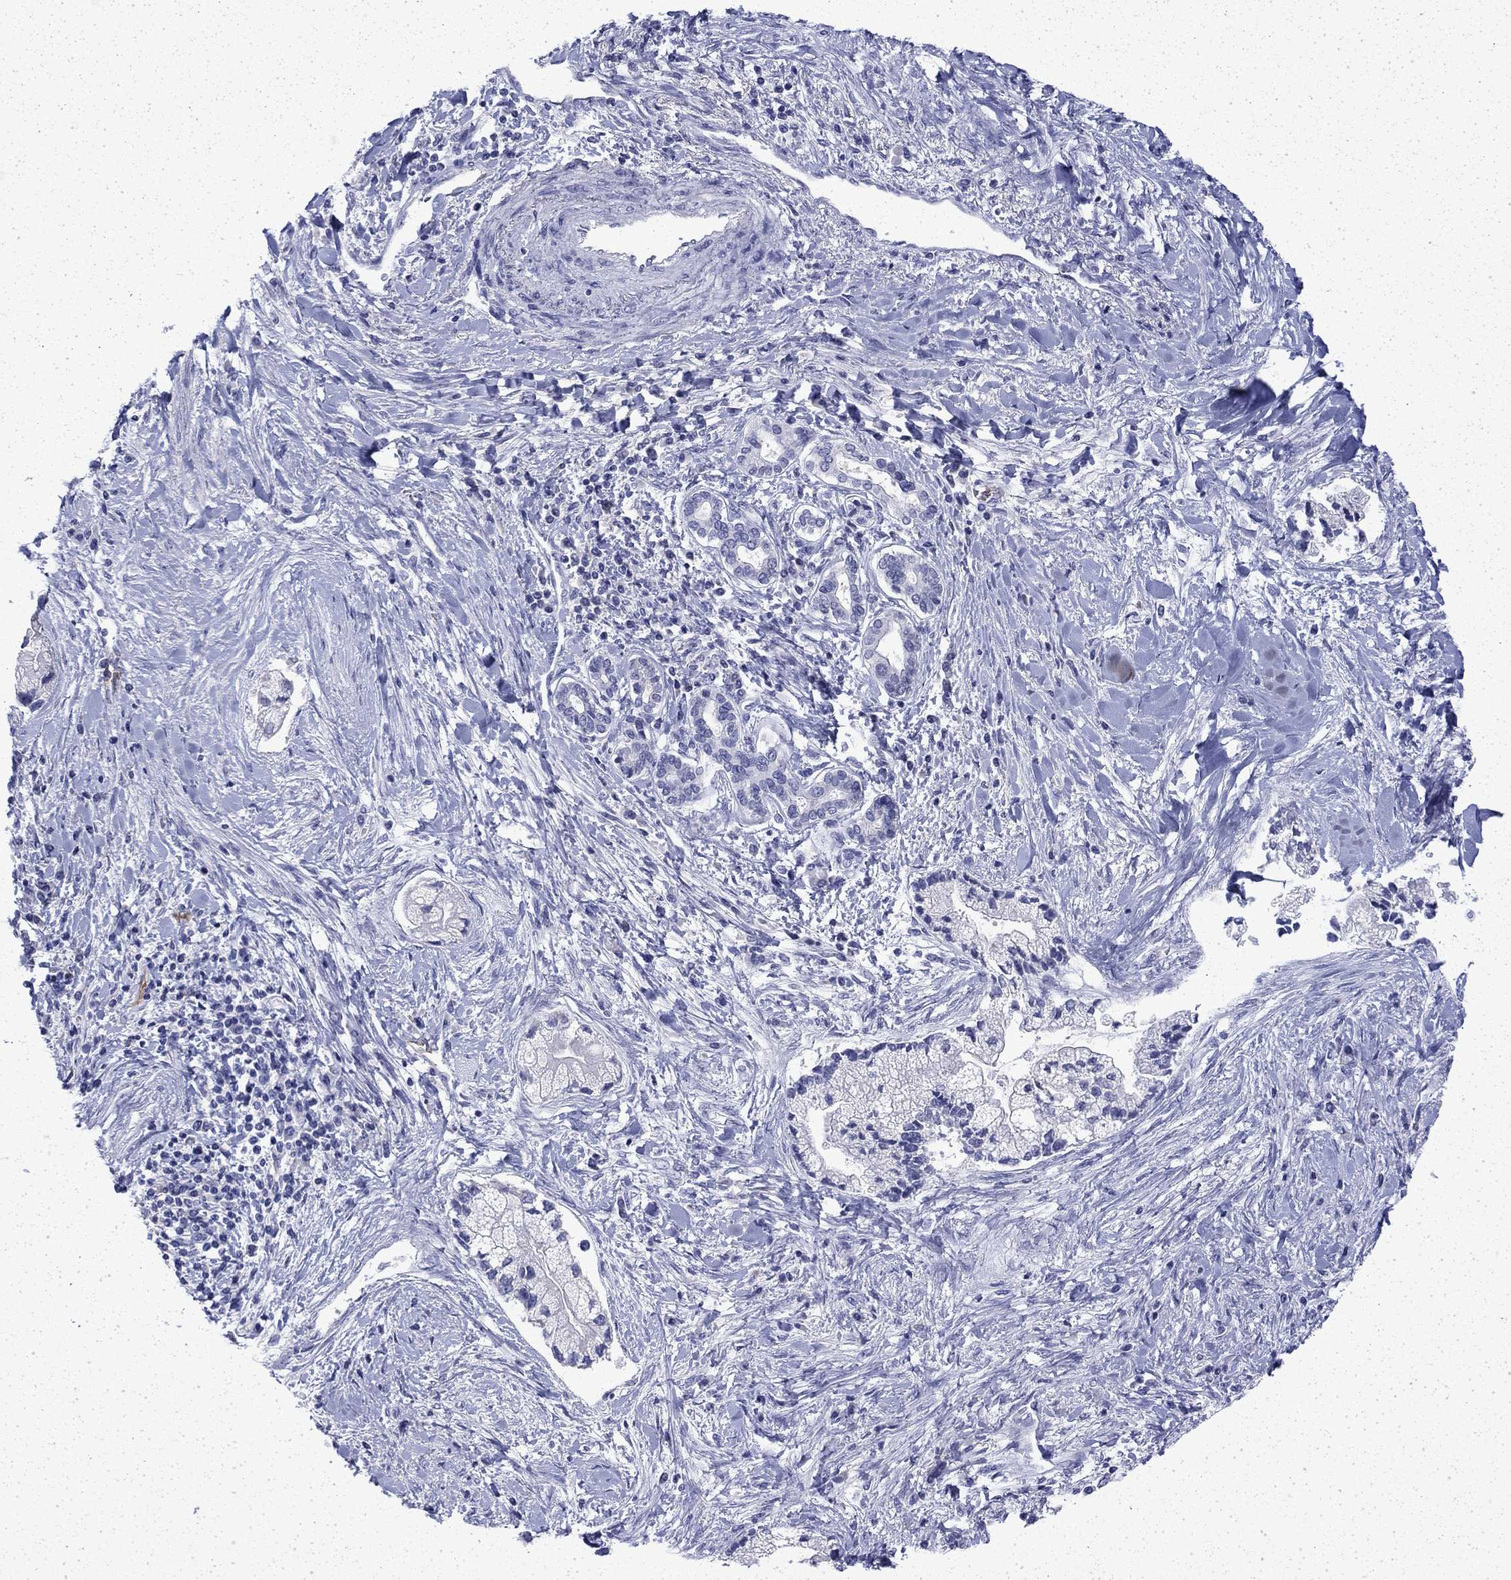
{"staining": {"intensity": "negative", "quantity": "none", "location": "none"}, "tissue": "liver cancer", "cell_type": "Tumor cells", "image_type": "cancer", "snomed": [{"axis": "morphology", "description": "Cholangiocarcinoma"}, {"axis": "topography", "description": "Liver"}], "caption": "Immunohistochemistry image of human liver cancer stained for a protein (brown), which displays no staining in tumor cells.", "gene": "ENPP6", "patient": {"sex": "male", "age": 50}}